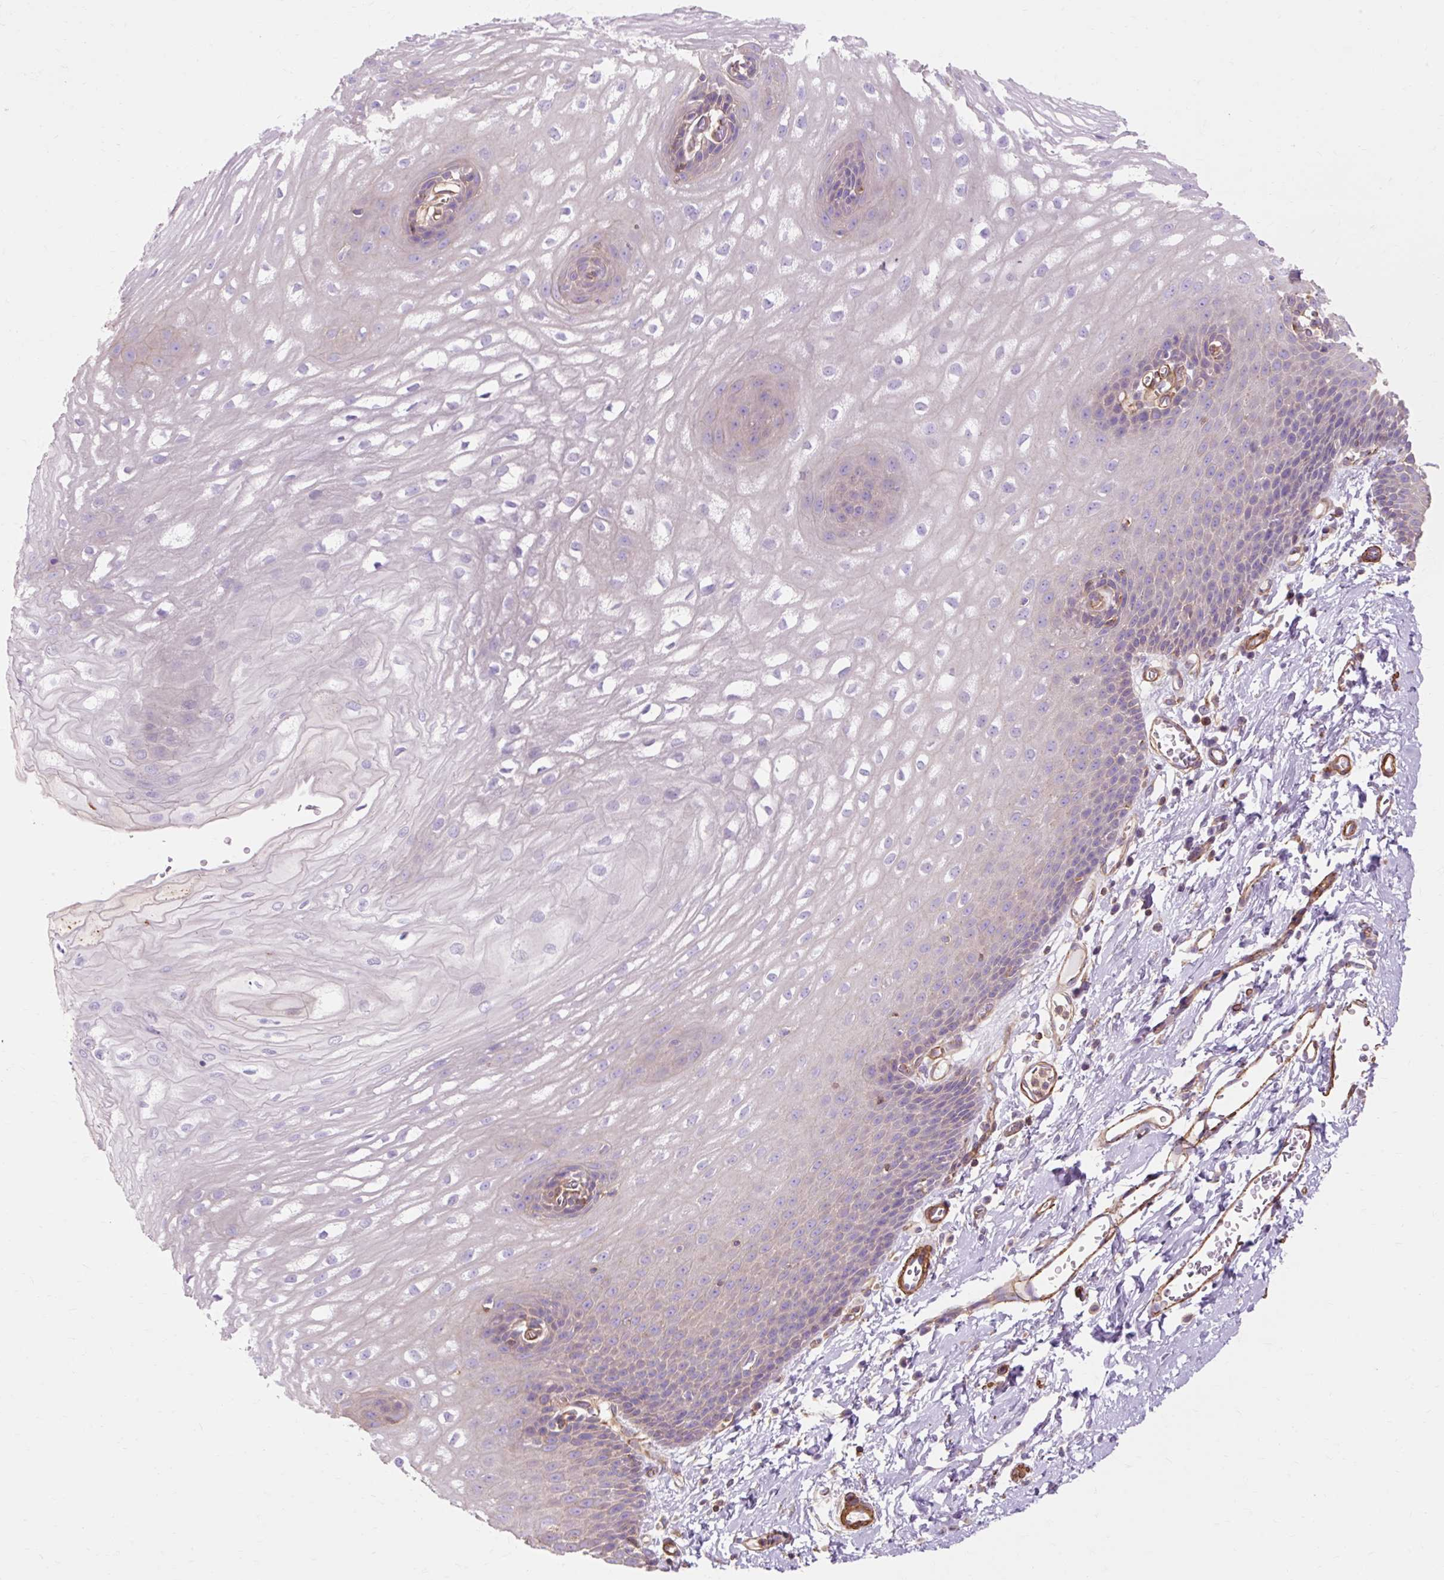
{"staining": {"intensity": "negative", "quantity": "none", "location": "none"}, "tissue": "esophagus", "cell_type": "Squamous epithelial cells", "image_type": "normal", "snomed": [{"axis": "morphology", "description": "Normal tissue, NOS"}, {"axis": "topography", "description": "Esophagus"}], "caption": "IHC of benign human esophagus shows no positivity in squamous epithelial cells. The staining is performed using DAB brown chromogen with nuclei counter-stained in using hematoxylin.", "gene": "TBC1D2B", "patient": {"sex": "male", "age": 70}}